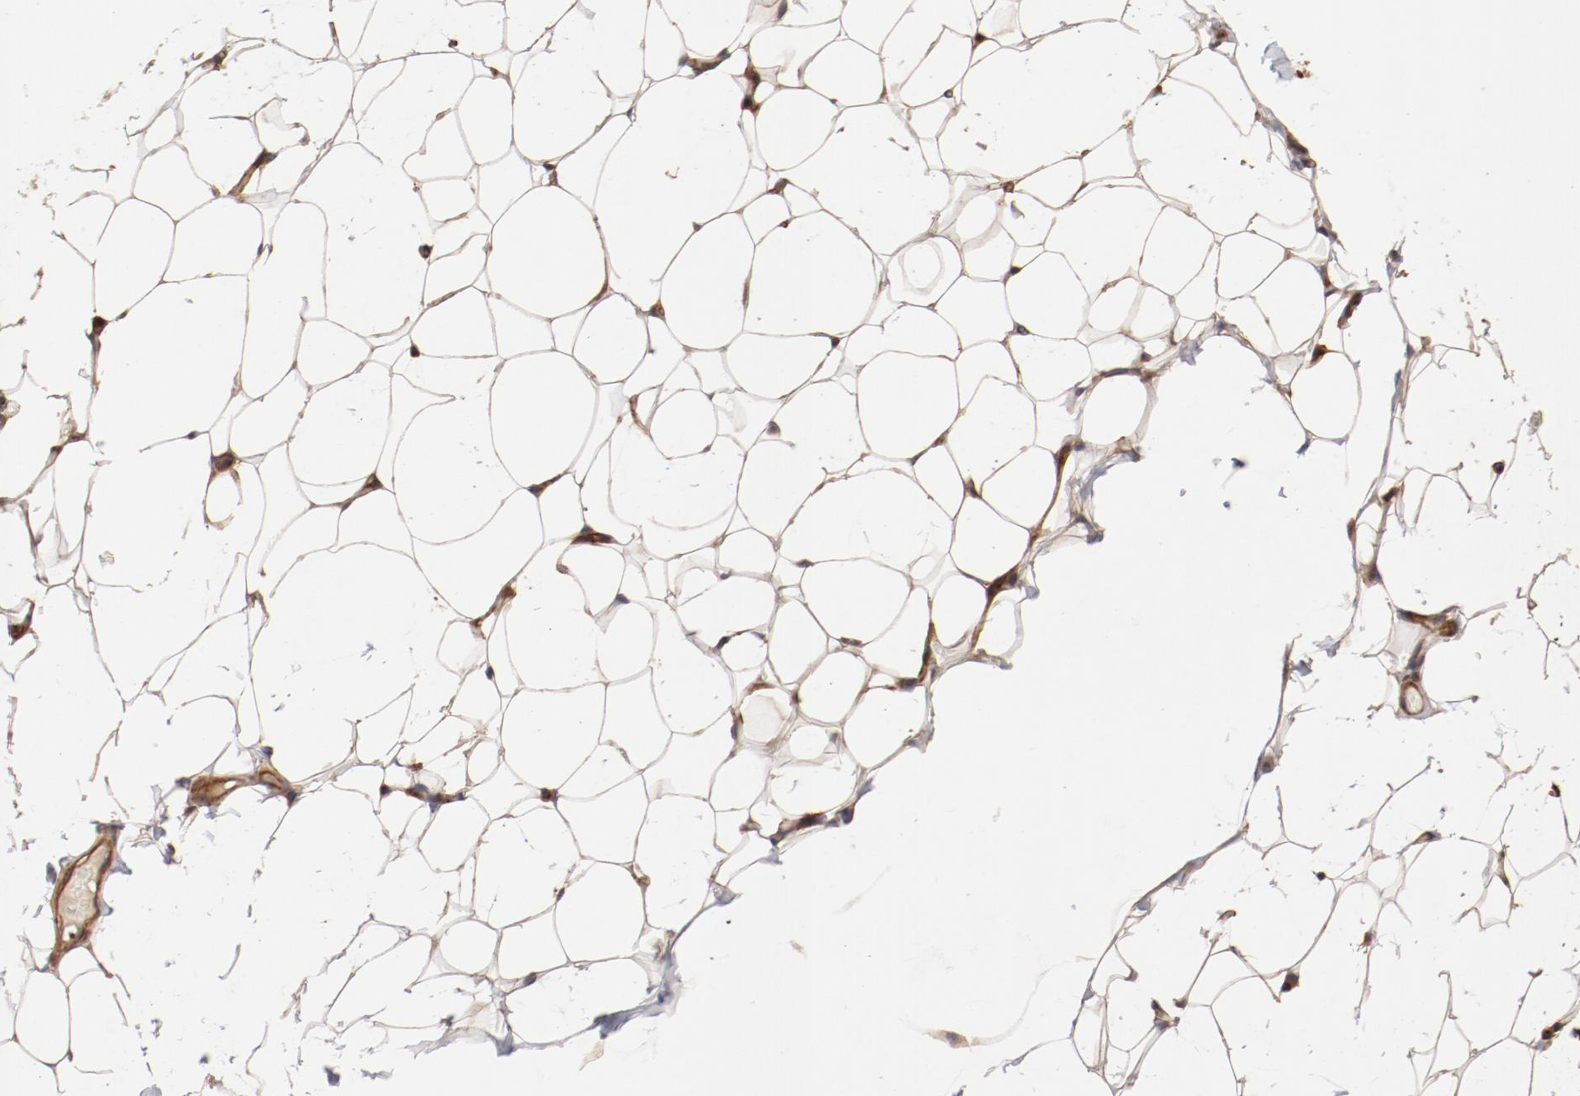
{"staining": {"intensity": "moderate", "quantity": "25%-75%", "location": "cytoplasmic/membranous"}, "tissue": "adipose tissue", "cell_type": "Adipocytes", "image_type": "normal", "snomed": [{"axis": "morphology", "description": "Normal tissue, NOS"}, {"axis": "topography", "description": "Soft tissue"}], "caption": "IHC (DAB (3,3'-diaminobenzidine)) staining of benign adipose tissue displays moderate cytoplasmic/membranous protein positivity in approximately 25%-75% of adipocytes. (brown staining indicates protein expression, while blue staining denotes nuclei).", "gene": "GUF1", "patient": {"sex": "male", "age": 26}}